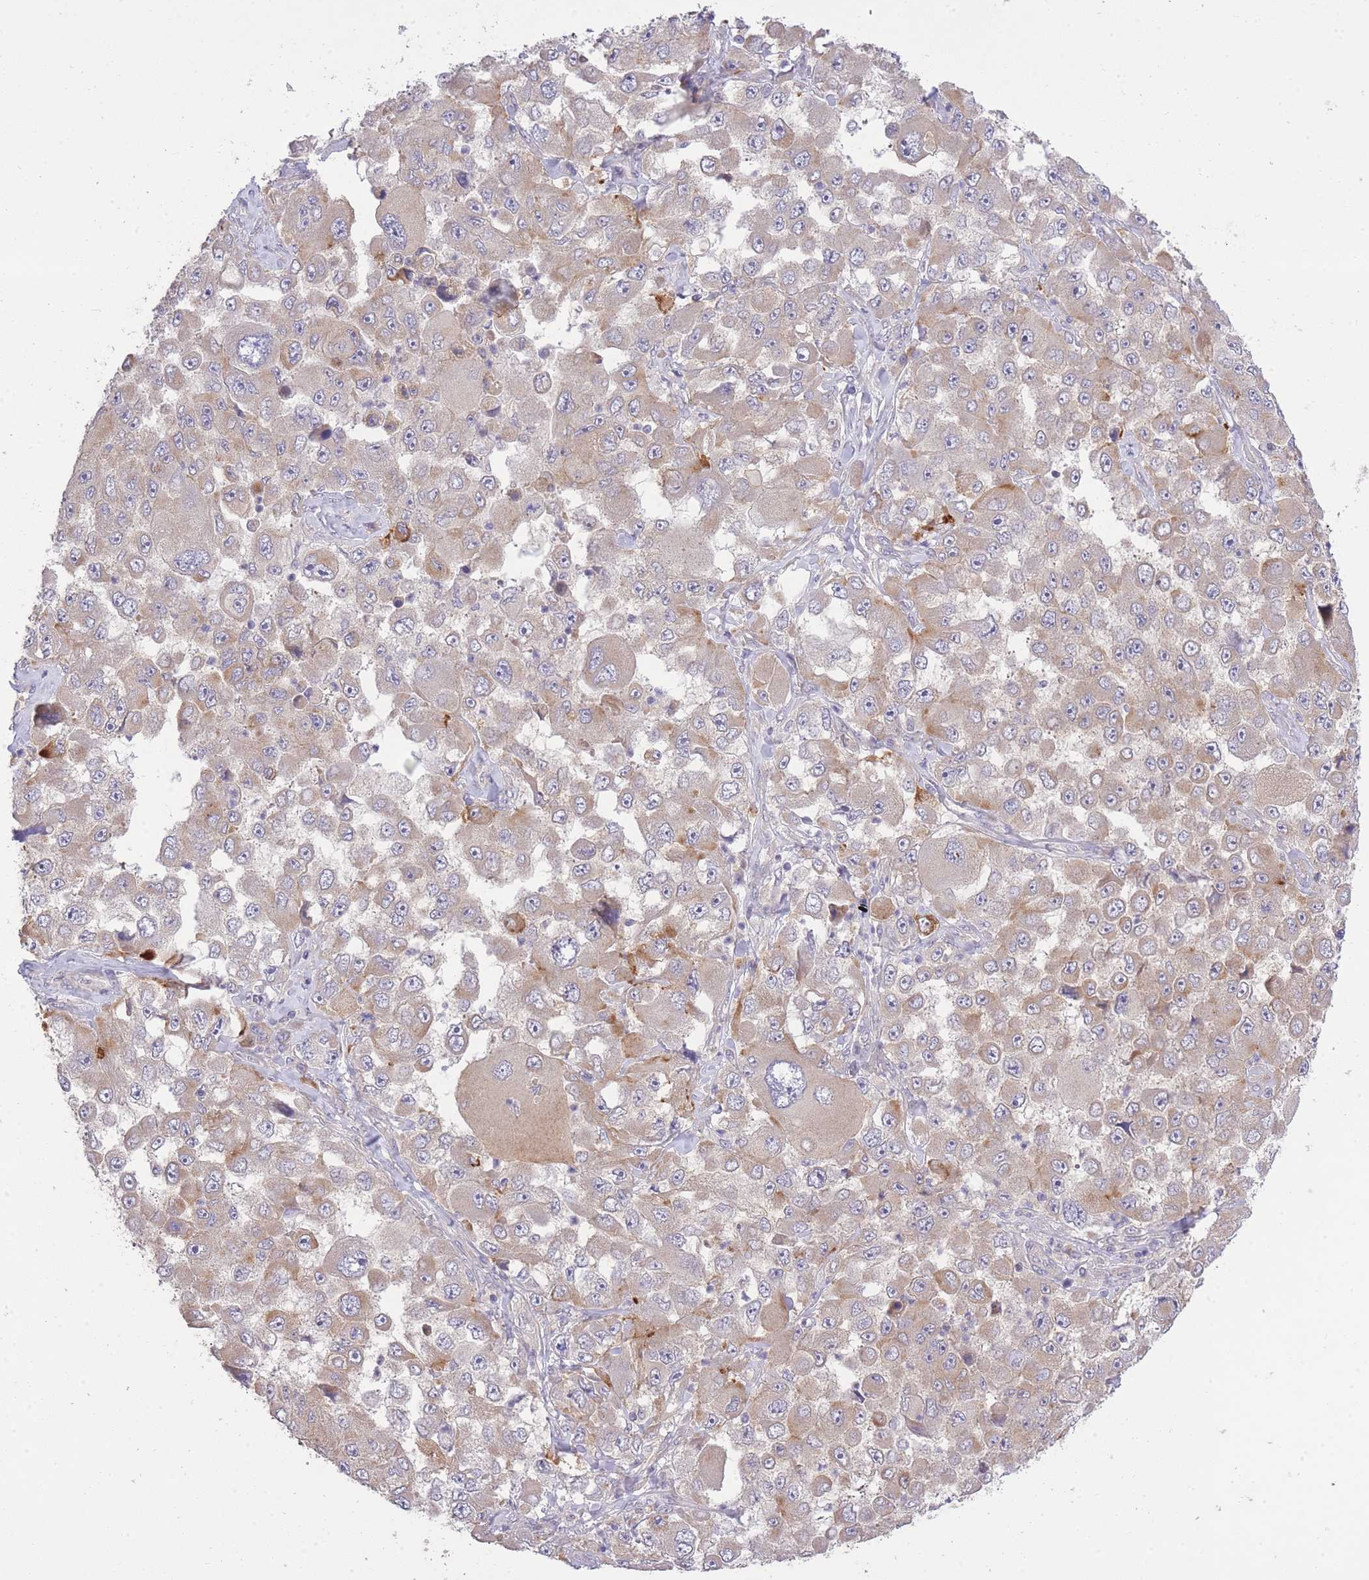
{"staining": {"intensity": "negative", "quantity": "none", "location": "none"}, "tissue": "melanoma", "cell_type": "Tumor cells", "image_type": "cancer", "snomed": [{"axis": "morphology", "description": "Malignant melanoma, Metastatic site"}, {"axis": "topography", "description": "Lymph node"}], "caption": "The image exhibits no staining of tumor cells in melanoma. Nuclei are stained in blue.", "gene": "ELOA2", "patient": {"sex": "male", "age": 62}}